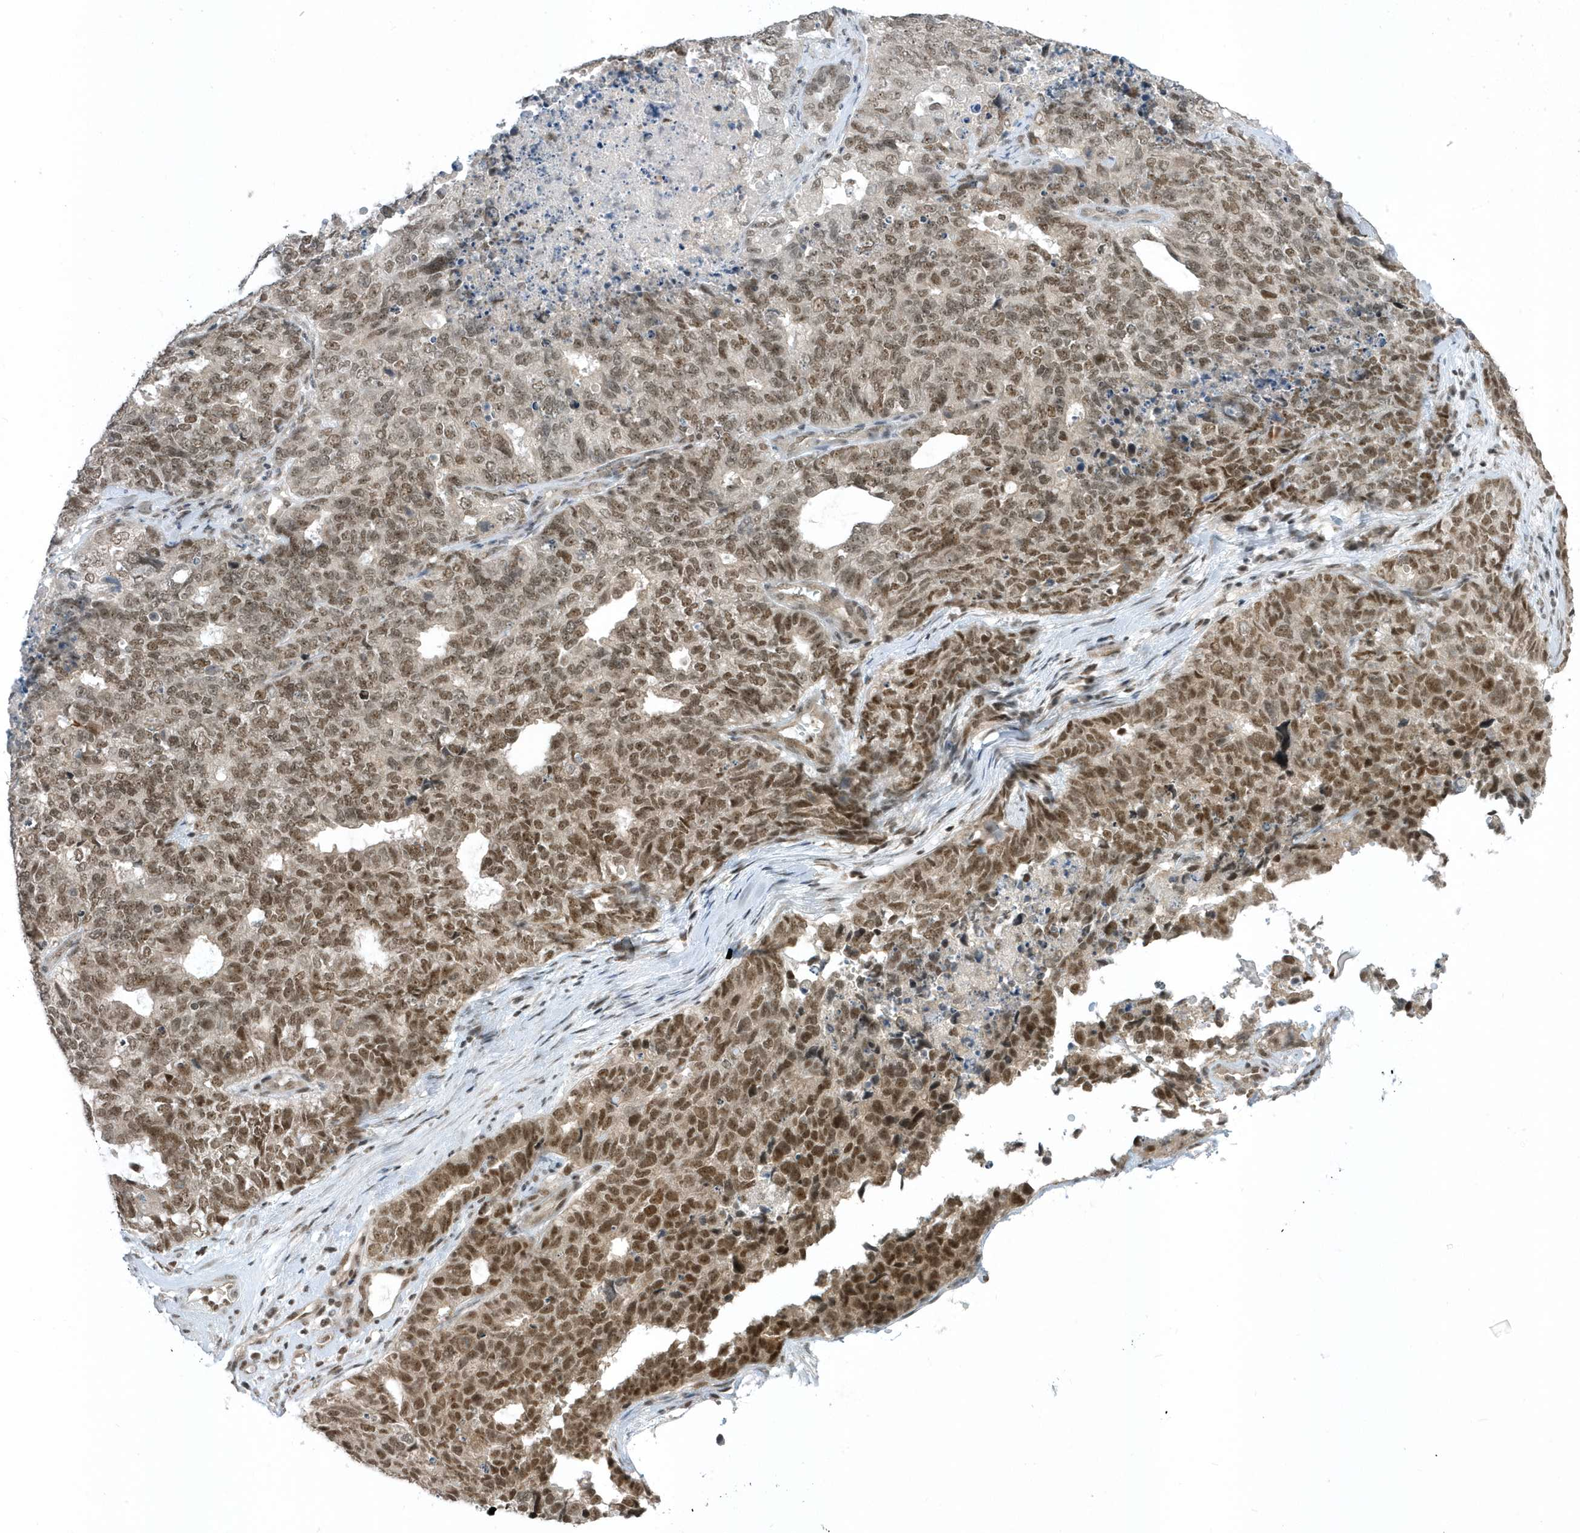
{"staining": {"intensity": "moderate", "quantity": ">75%", "location": "nuclear"}, "tissue": "cervical cancer", "cell_type": "Tumor cells", "image_type": "cancer", "snomed": [{"axis": "morphology", "description": "Squamous cell carcinoma, NOS"}, {"axis": "topography", "description": "Cervix"}], "caption": "Tumor cells show moderate nuclear staining in approximately >75% of cells in cervical cancer (squamous cell carcinoma). Nuclei are stained in blue.", "gene": "ZNF740", "patient": {"sex": "female", "age": 63}}